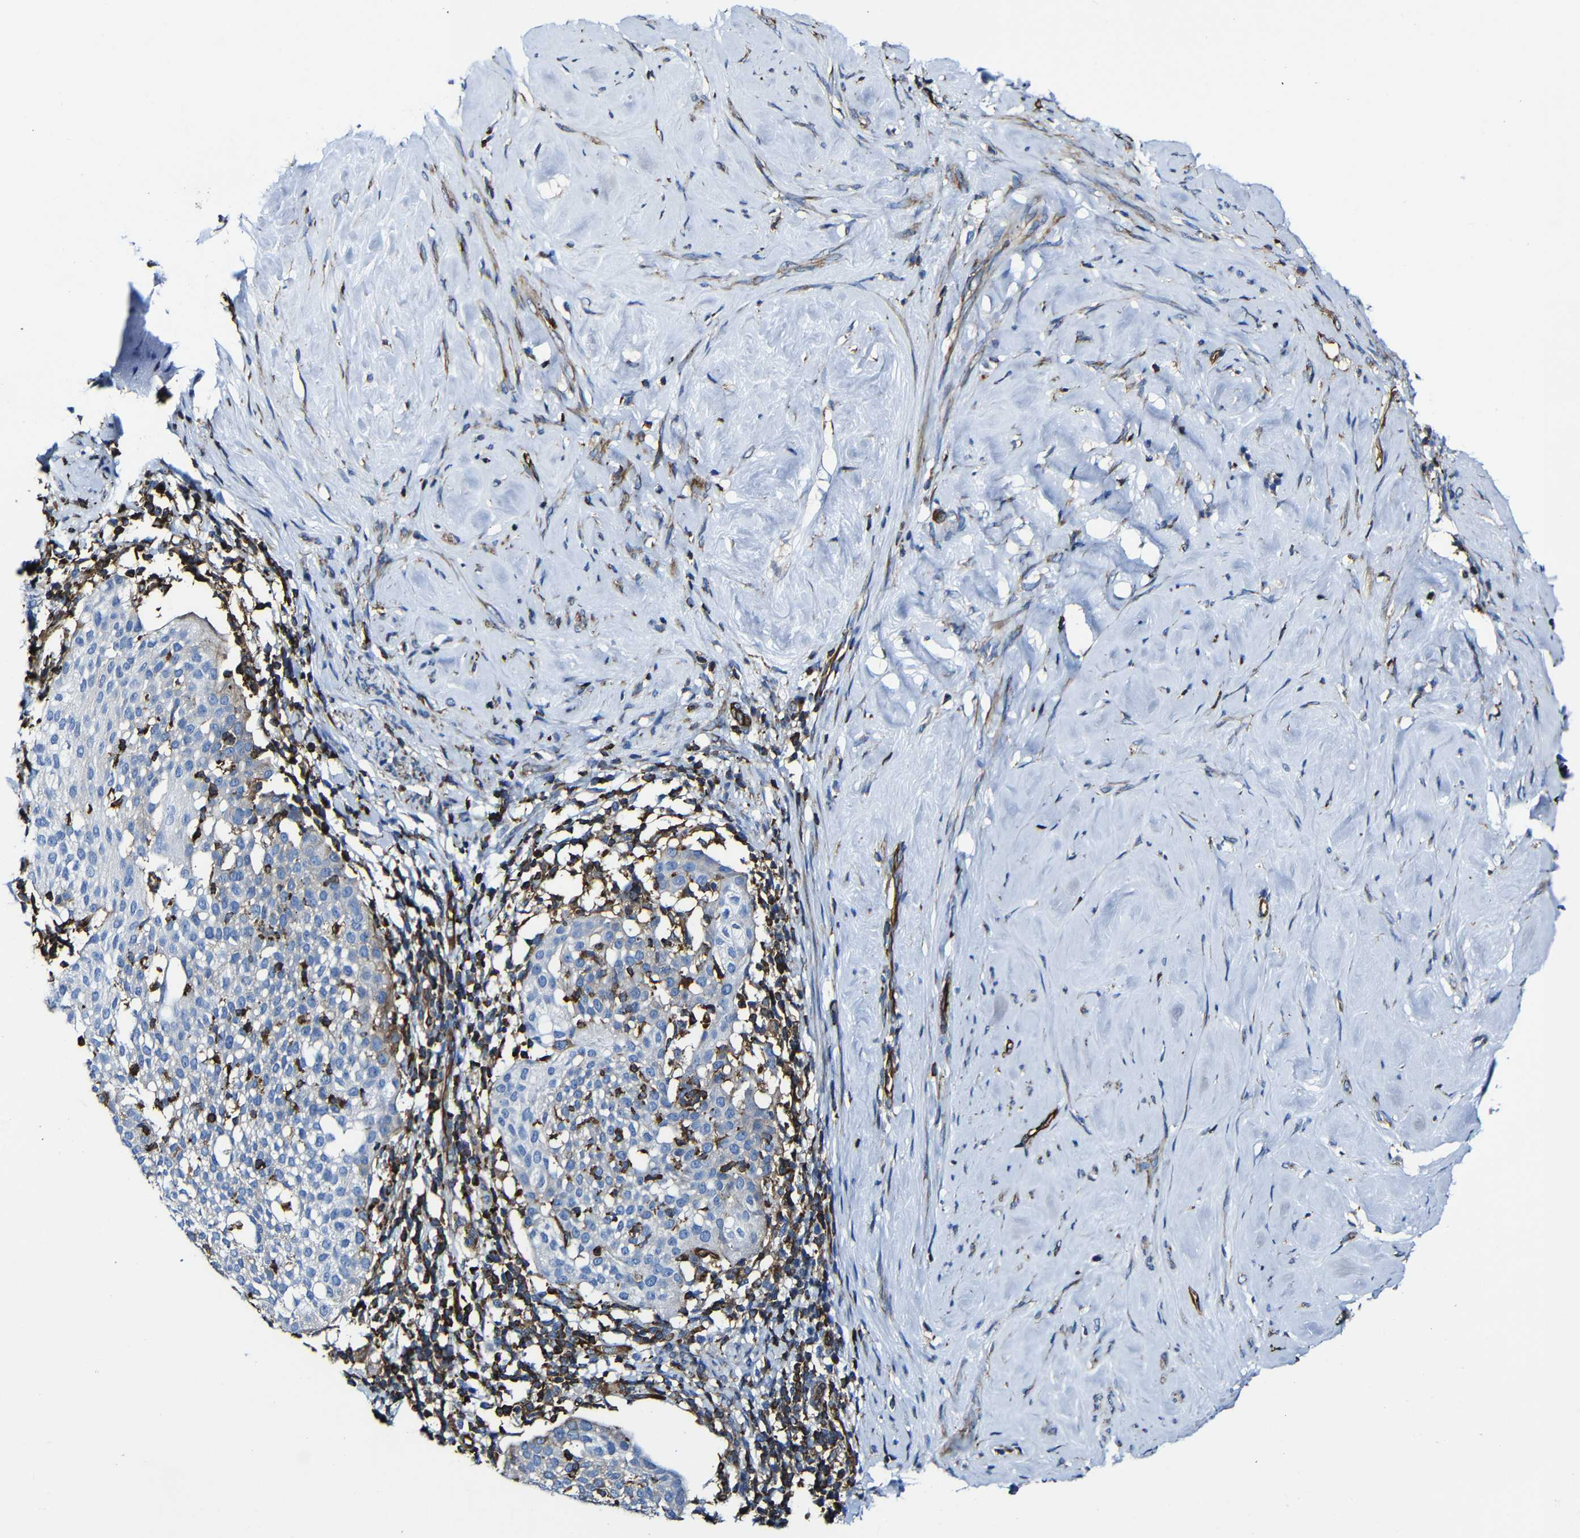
{"staining": {"intensity": "negative", "quantity": "none", "location": "none"}, "tissue": "cervical cancer", "cell_type": "Tumor cells", "image_type": "cancer", "snomed": [{"axis": "morphology", "description": "Squamous cell carcinoma, NOS"}, {"axis": "topography", "description": "Cervix"}], "caption": "A high-resolution histopathology image shows IHC staining of cervical cancer, which exhibits no significant staining in tumor cells. (DAB (3,3'-diaminobenzidine) immunohistochemistry, high magnification).", "gene": "MSN", "patient": {"sex": "female", "age": 51}}